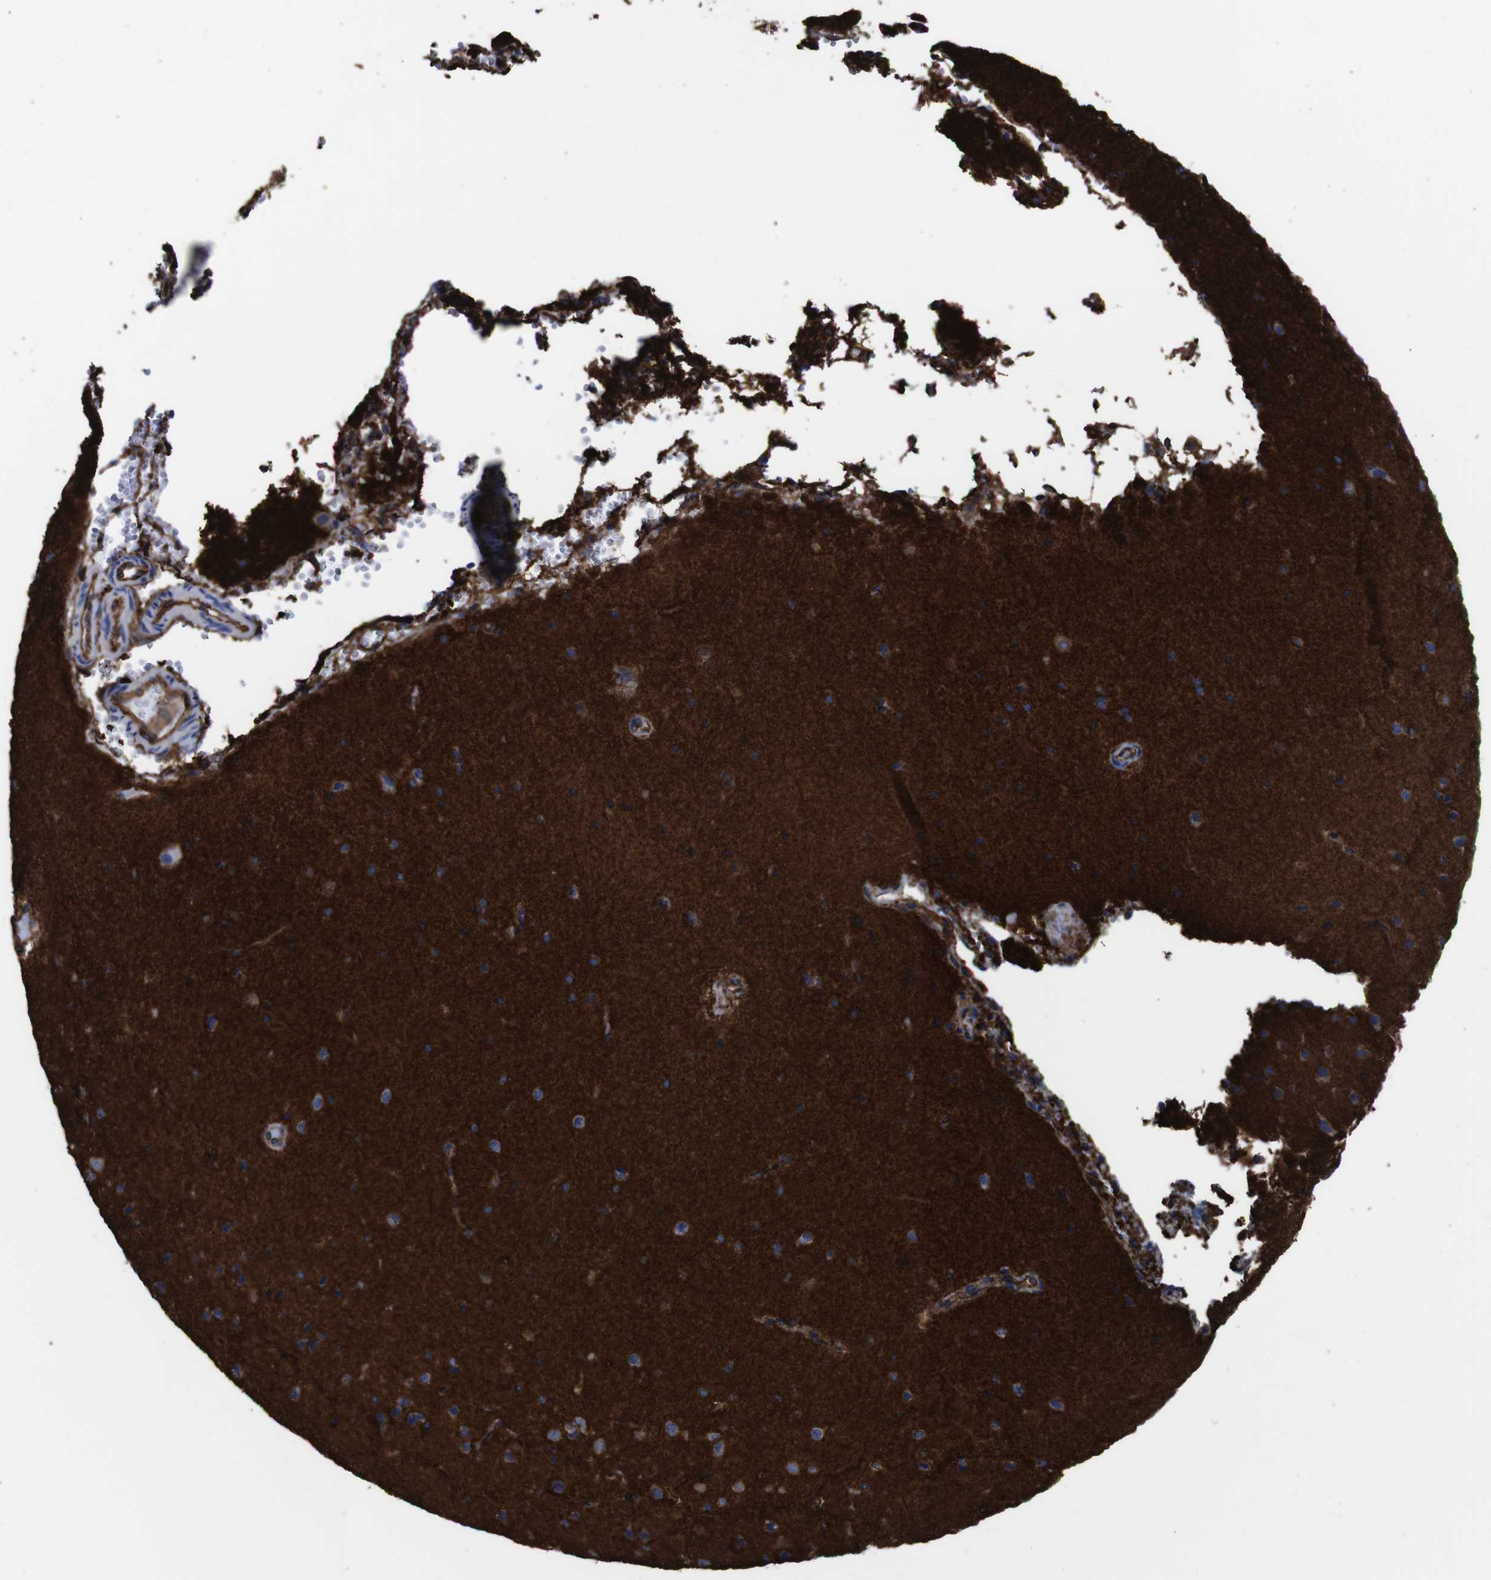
{"staining": {"intensity": "strong", "quantity": ">75%", "location": "cytoplasmic/membranous"}, "tissue": "cerebral cortex", "cell_type": "Endothelial cells", "image_type": "normal", "snomed": [{"axis": "morphology", "description": "Normal tissue, NOS"}, {"axis": "morphology", "description": "Developmental malformation"}, {"axis": "topography", "description": "Cerebral cortex"}], "caption": "This photomicrograph exhibits immunohistochemistry staining of unremarkable human cerebral cortex, with high strong cytoplasmic/membranous positivity in approximately >75% of endothelial cells.", "gene": "SPTBN1", "patient": {"sex": "female", "age": 30}}